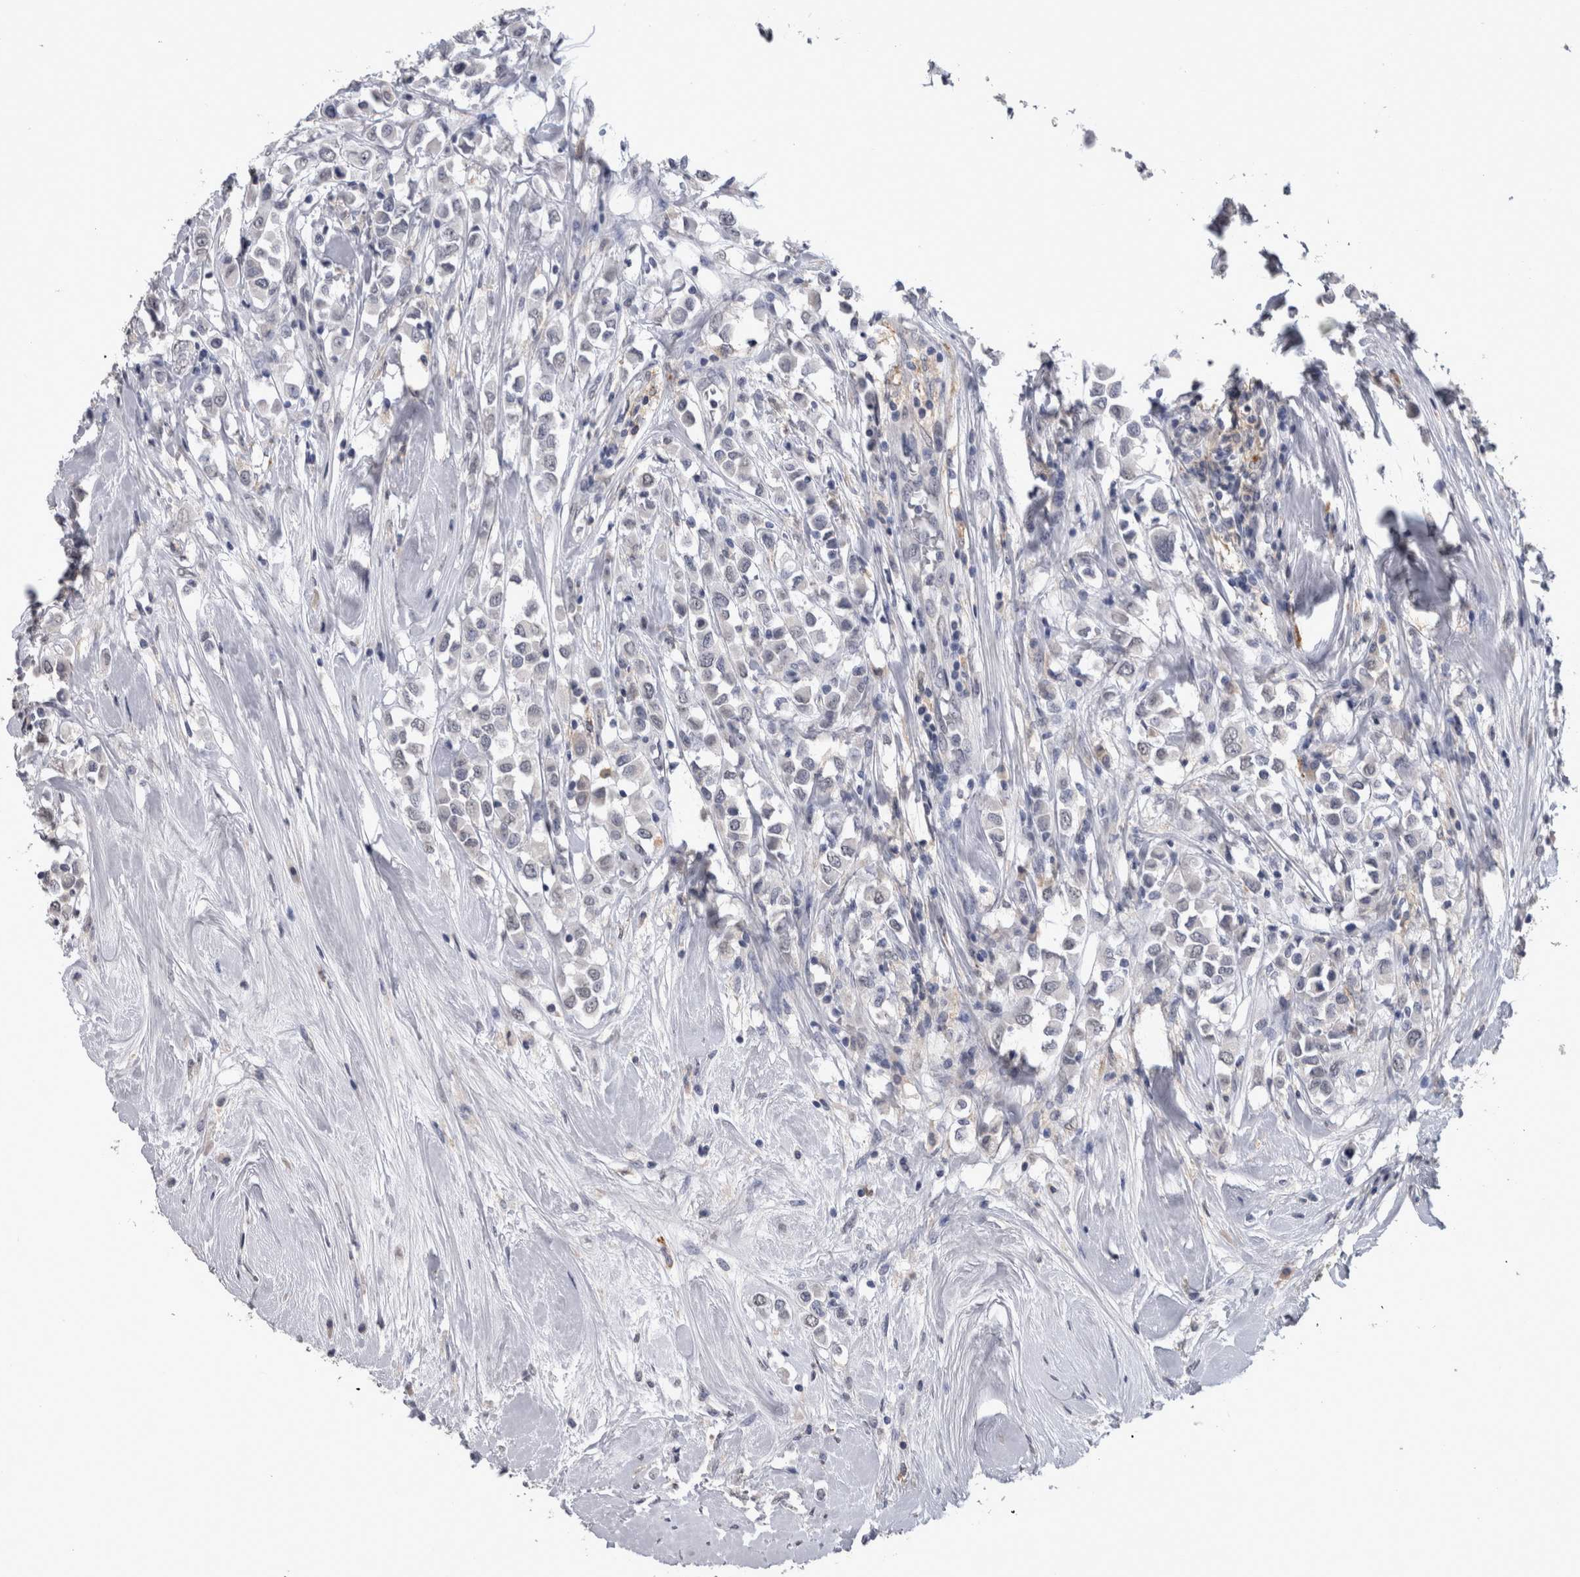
{"staining": {"intensity": "negative", "quantity": "none", "location": "none"}, "tissue": "breast cancer", "cell_type": "Tumor cells", "image_type": "cancer", "snomed": [{"axis": "morphology", "description": "Duct carcinoma"}, {"axis": "topography", "description": "Breast"}], "caption": "A high-resolution micrograph shows IHC staining of intraductal carcinoma (breast), which exhibits no significant staining in tumor cells.", "gene": "PAX5", "patient": {"sex": "female", "age": 61}}